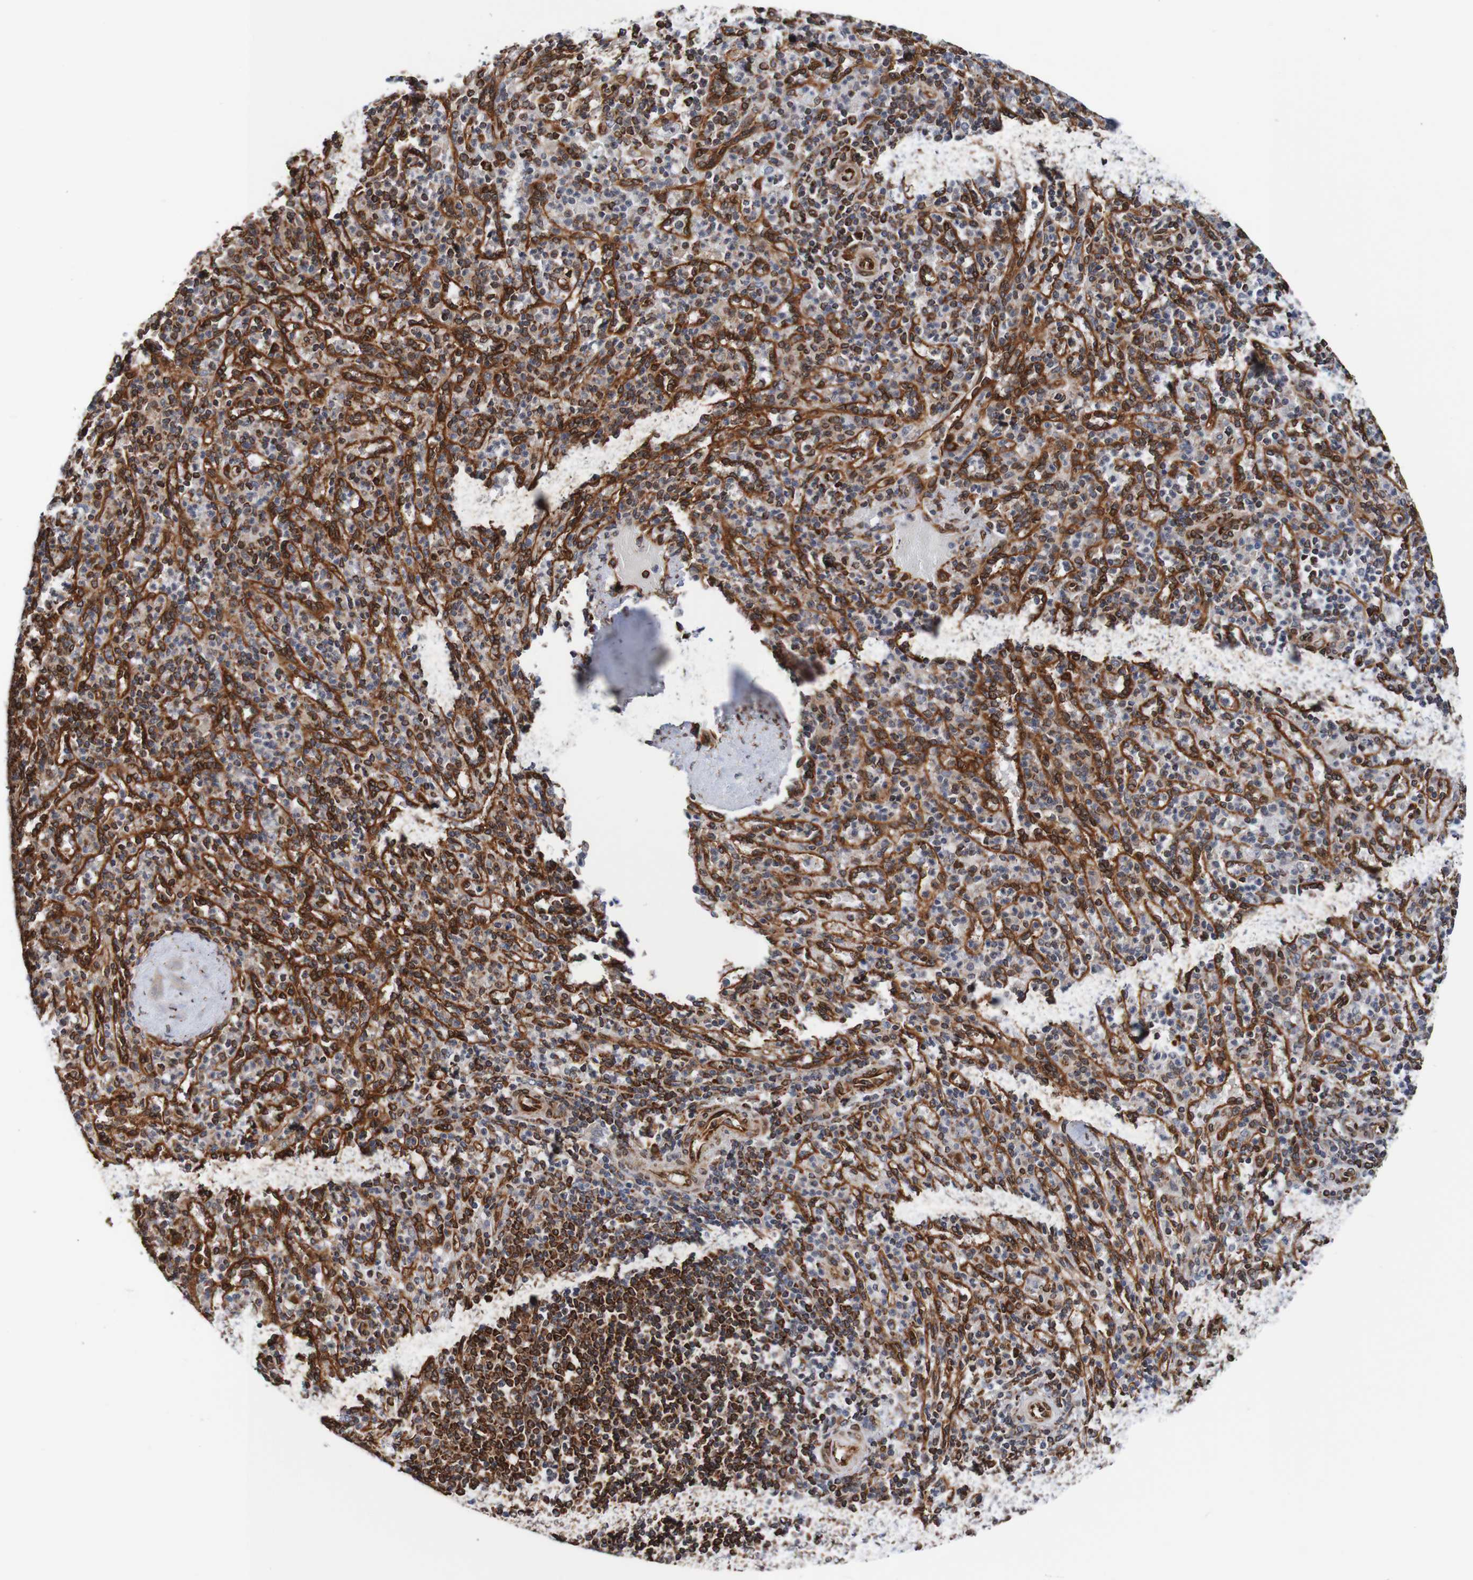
{"staining": {"intensity": "strong", "quantity": "25%-75%", "location": "cytoplasmic/membranous,nuclear"}, "tissue": "spleen", "cell_type": "Cells in red pulp", "image_type": "normal", "snomed": [{"axis": "morphology", "description": "Normal tissue, NOS"}, {"axis": "topography", "description": "Spleen"}], "caption": "Immunohistochemistry micrograph of normal human spleen stained for a protein (brown), which reveals high levels of strong cytoplasmic/membranous,nuclear expression in about 25%-75% of cells in red pulp.", "gene": "TMEM109", "patient": {"sex": "male", "age": 36}}